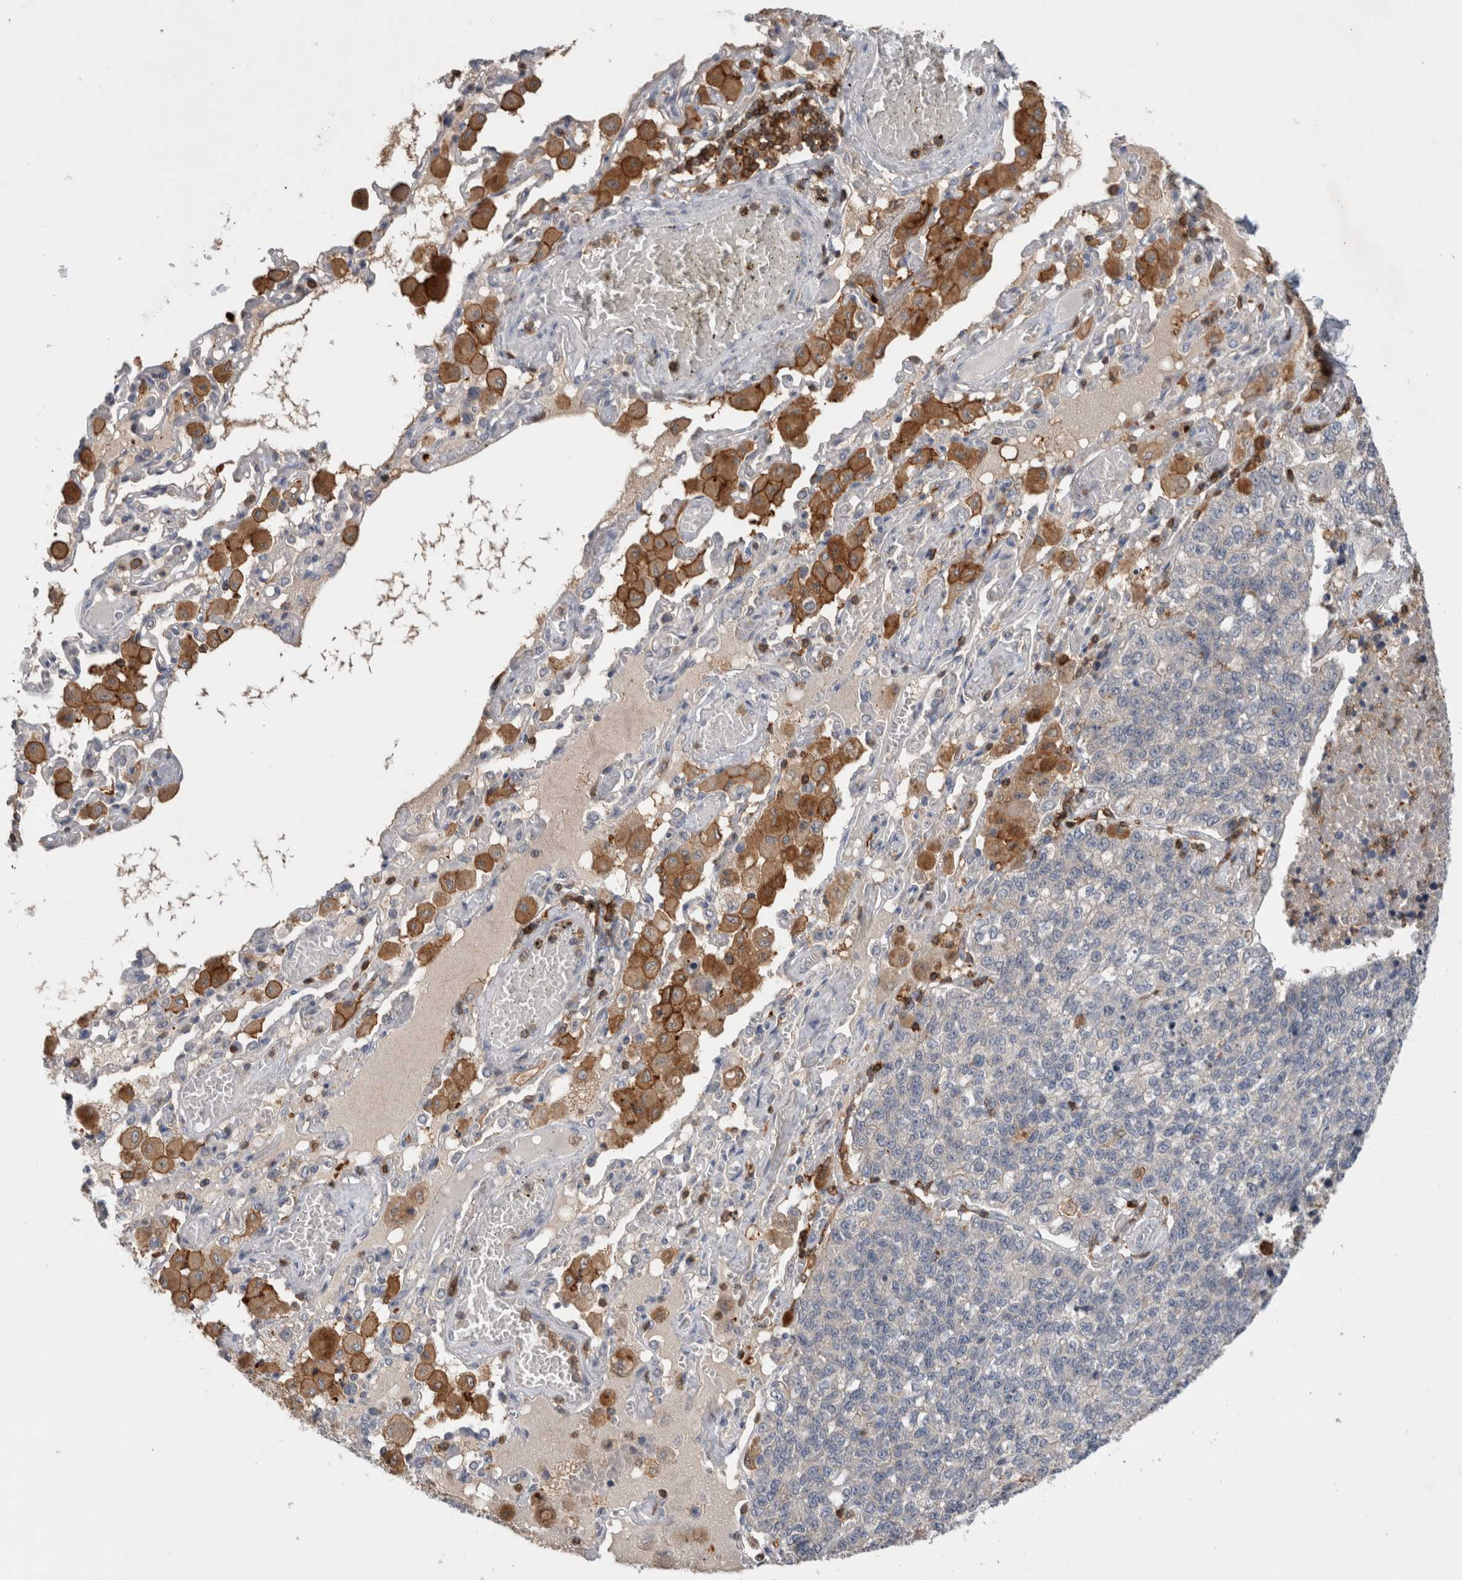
{"staining": {"intensity": "negative", "quantity": "none", "location": "none"}, "tissue": "lung cancer", "cell_type": "Tumor cells", "image_type": "cancer", "snomed": [{"axis": "morphology", "description": "Adenocarcinoma, NOS"}, {"axis": "topography", "description": "Lung"}], "caption": "Lung cancer (adenocarcinoma) was stained to show a protein in brown. There is no significant expression in tumor cells. (Brightfield microscopy of DAB IHC at high magnification).", "gene": "GFRA2", "patient": {"sex": "male", "age": 49}}